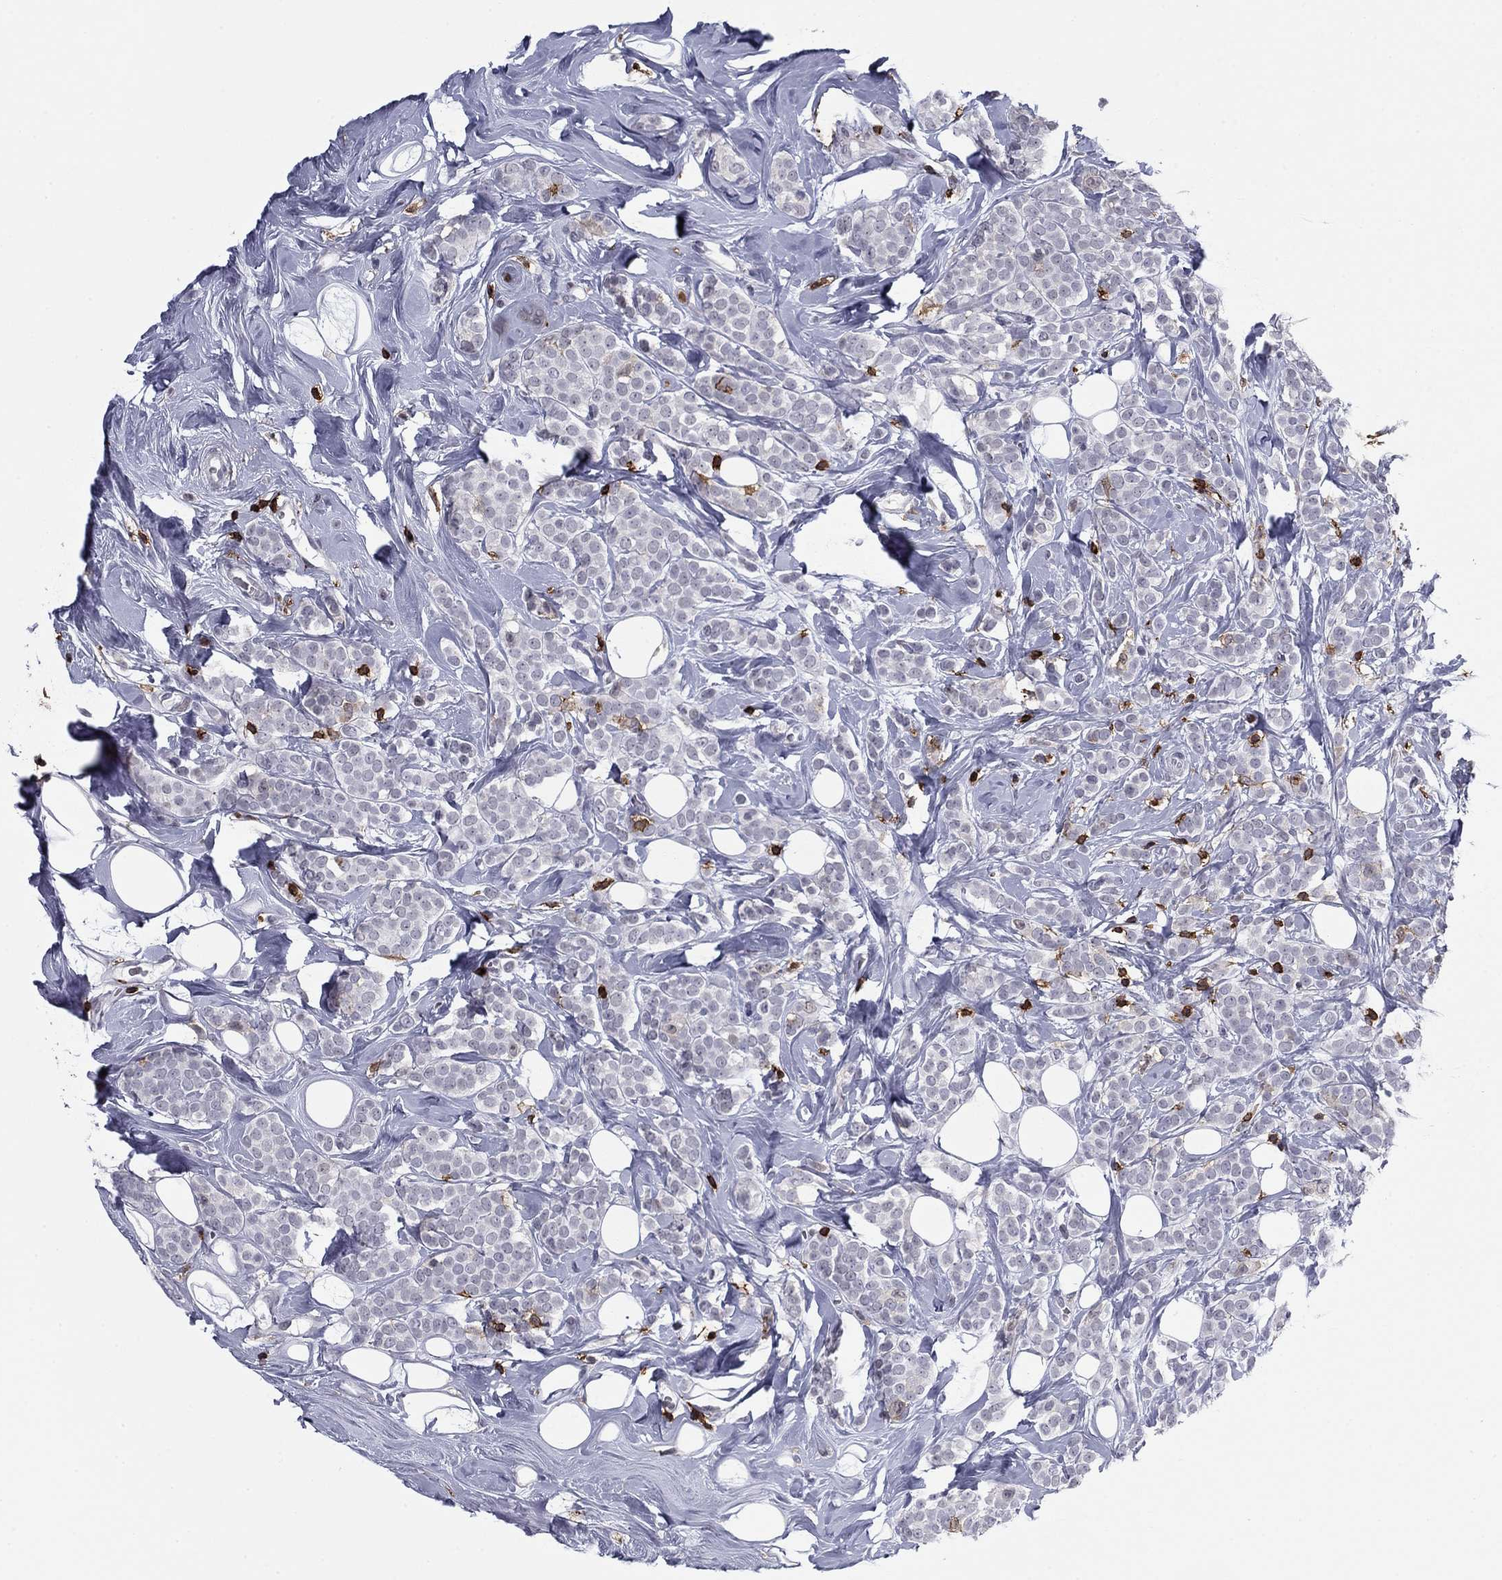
{"staining": {"intensity": "negative", "quantity": "none", "location": "none"}, "tissue": "breast cancer", "cell_type": "Tumor cells", "image_type": "cancer", "snomed": [{"axis": "morphology", "description": "Lobular carcinoma"}, {"axis": "topography", "description": "Breast"}], "caption": "Immunohistochemical staining of human breast cancer (lobular carcinoma) demonstrates no significant staining in tumor cells. The staining is performed using DAB (3,3'-diaminobenzidine) brown chromogen with nuclei counter-stained in using hematoxylin.", "gene": "ARHGAP27", "patient": {"sex": "female", "age": 49}}